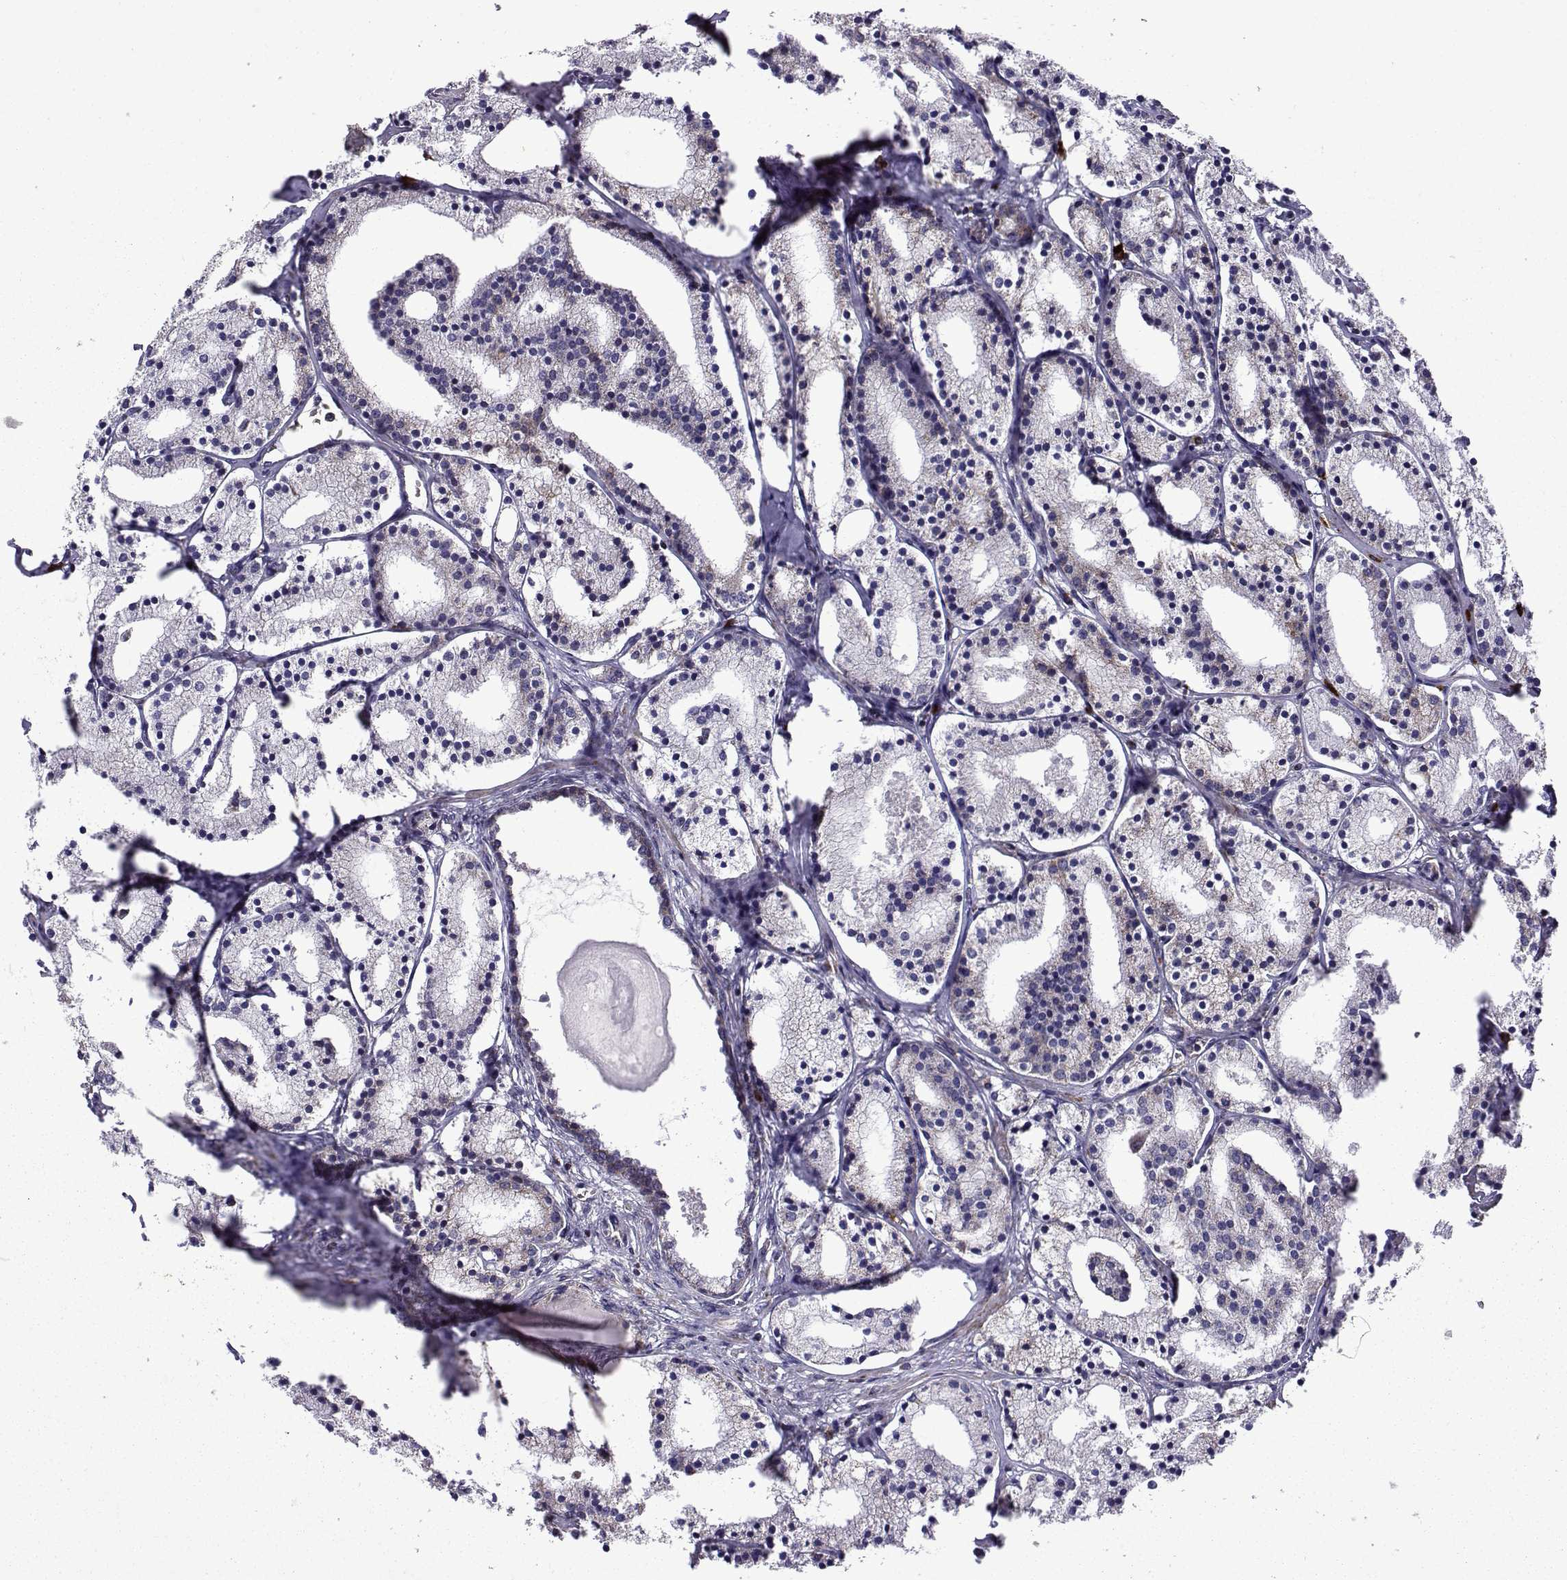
{"staining": {"intensity": "weak", "quantity": "<25%", "location": "cytoplasmic/membranous"}, "tissue": "prostate cancer", "cell_type": "Tumor cells", "image_type": "cancer", "snomed": [{"axis": "morphology", "description": "Adenocarcinoma, NOS"}, {"axis": "topography", "description": "Prostate"}], "caption": "Immunohistochemistry image of neoplastic tissue: human adenocarcinoma (prostate) stained with DAB exhibits no significant protein staining in tumor cells.", "gene": "TAB2", "patient": {"sex": "male", "age": 69}}